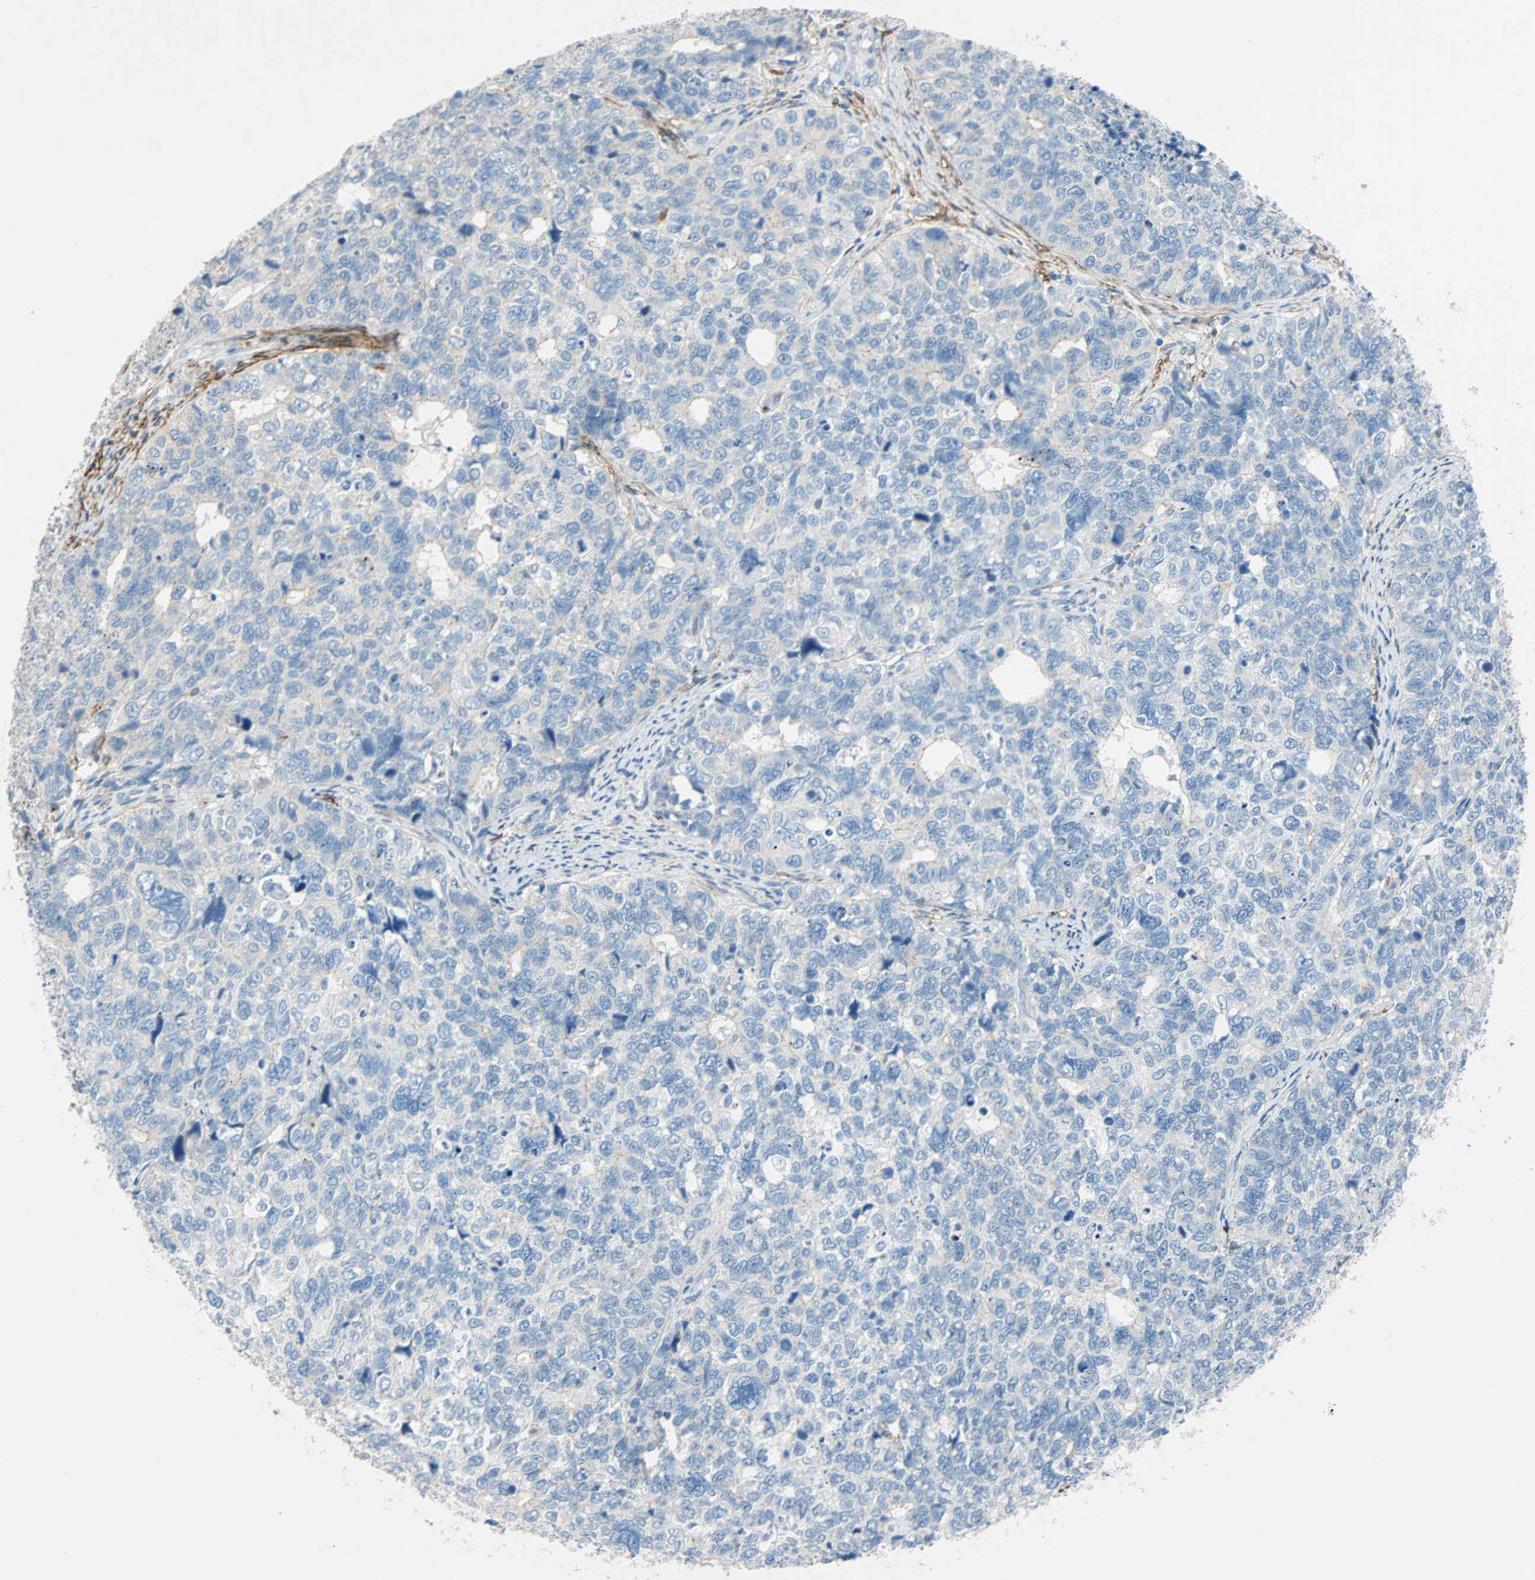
{"staining": {"intensity": "negative", "quantity": "none", "location": "none"}, "tissue": "cervical cancer", "cell_type": "Tumor cells", "image_type": "cancer", "snomed": [{"axis": "morphology", "description": "Squamous cell carcinoma, NOS"}, {"axis": "topography", "description": "Cervix"}], "caption": "Human cervical cancer (squamous cell carcinoma) stained for a protein using IHC shows no positivity in tumor cells.", "gene": "PDPN", "patient": {"sex": "female", "age": 63}}